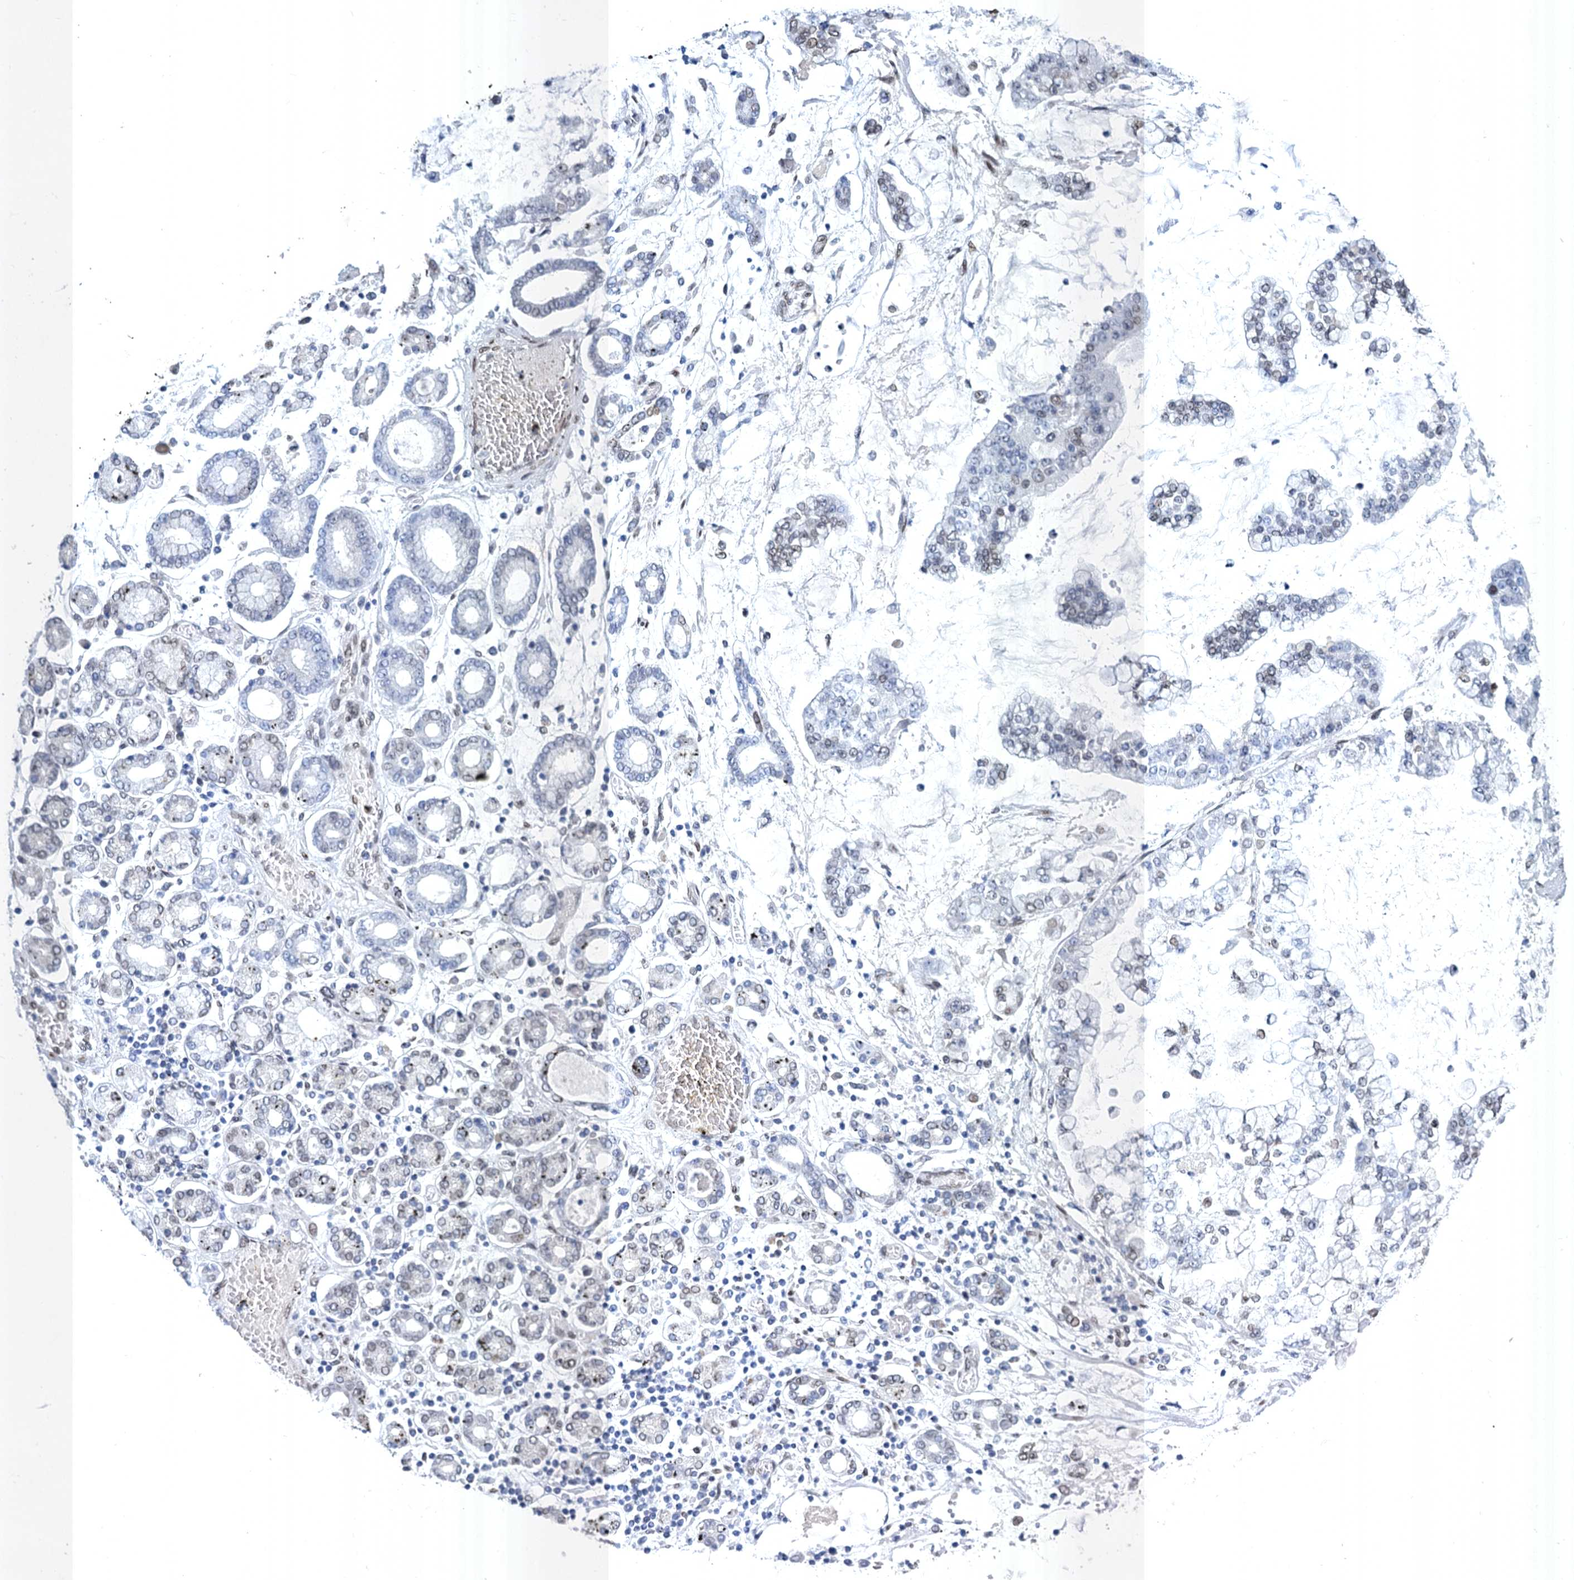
{"staining": {"intensity": "weak", "quantity": "<25%", "location": "cytoplasmic/membranous,nuclear"}, "tissue": "stomach cancer", "cell_type": "Tumor cells", "image_type": "cancer", "snomed": [{"axis": "morphology", "description": "Normal tissue, NOS"}, {"axis": "morphology", "description": "Adenocarcinoma, NOS"}, {"axis": "topography", "description": "Stomach, upper"}, {"axis": "topography", "description": "Stomach"}], "caption": "This is an immunohistochemistry (IHC) image of human stomach cancer (adenocarcinoma). There is no expression in tumor cells.", "gene": "PRSS35", "patient": {"sex": "male", "age": 76}}